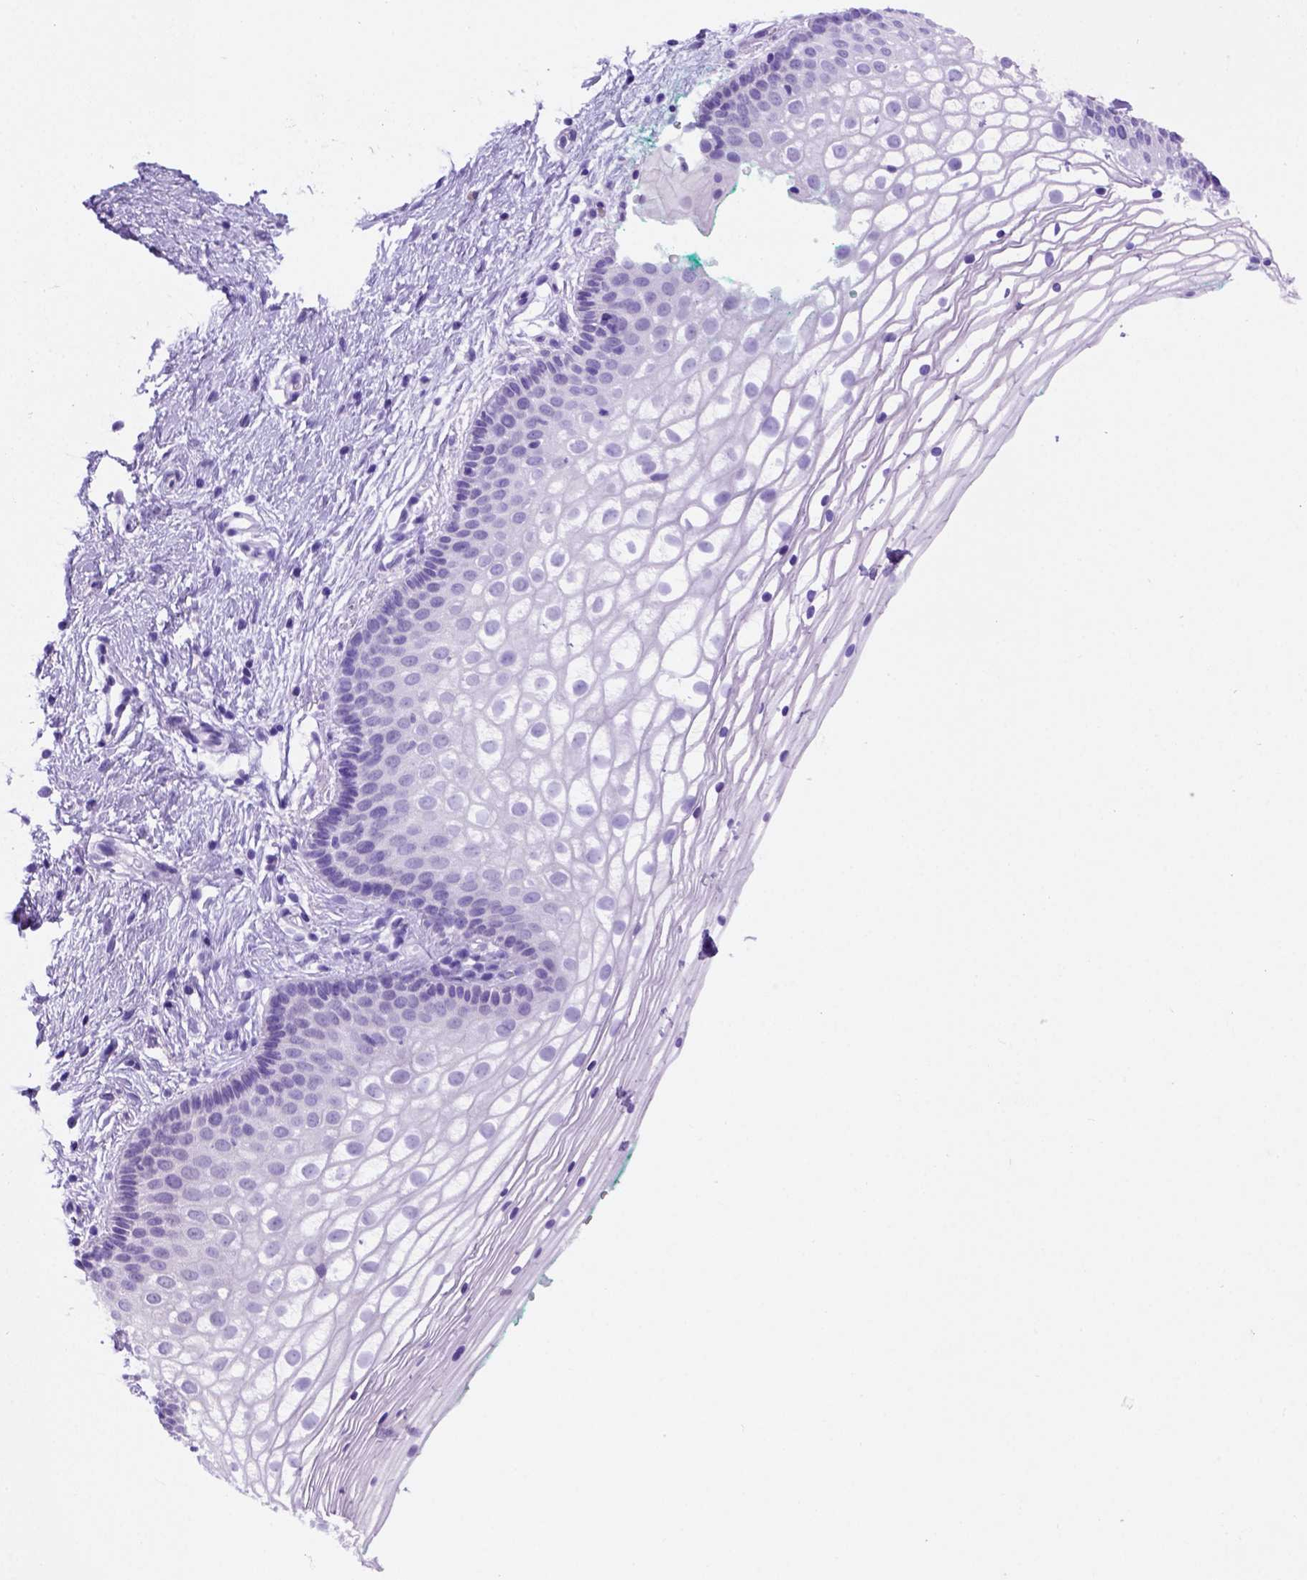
{"staining": {"intensity": "negative", "quantity": "none", "location": "none"}, "tissue": "vagina", "cell_type": "Squamous epithelial cells", "image_type": "normal", "snomed": [{"axis": "morphology", "description": "Normal tissue, NOS"}, {"axis": "topography", "description": "Vagina"}], "caption": "Photomicrograph shows no significant protein staining in squamous epithelial cells of normal vagina. (Immunohistochemistry (ihc), brightfield microscopy, high magnification).", "gene": "FAM81B", "patient": {"sex": "female", "age": 36}}